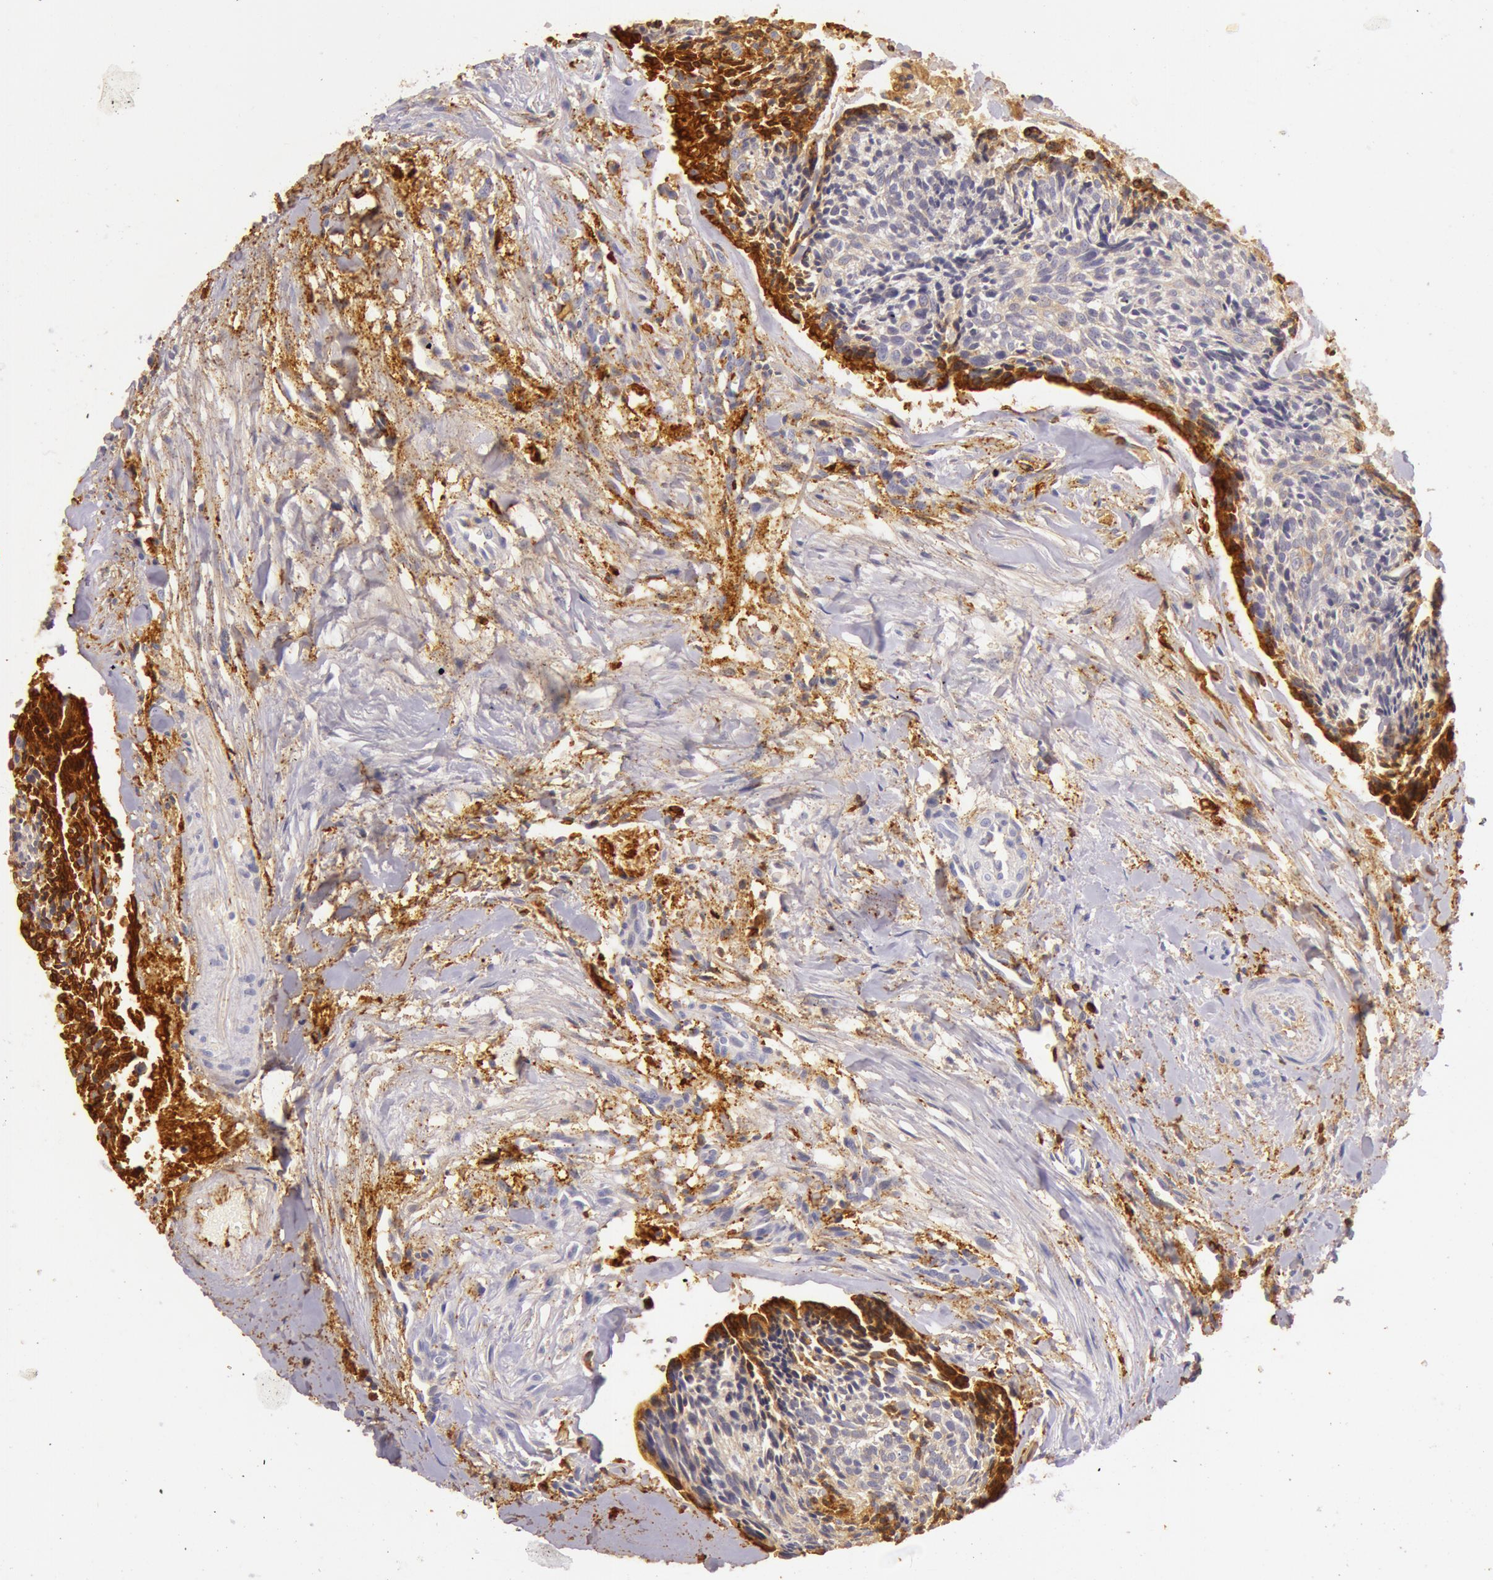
{"staining": {"intensity": "moderate", "quantity": "<25%", "location": "cytoplasmic/membranous"}, "tissue": "head and neck cancer", "cell_type": "Tumor cells", "image_type": "cancer", "snomed": [{"axis": "morphology", "description": "Squamous cell carcinoma, NOS"}, {"axis": "topography", "description": "Salivary gland"}, {"axis": "topography", "description": "Head-Neck"}], "caption": "This image demonstrates immunohistochemistry (IHC) staining of human head and neck cancer, with low moderate cytoplasmic/membranous expression in approximately <25% of tumor cells.", "gene": "C4BPA", "patient": {"sex": "male", "age": 70}}